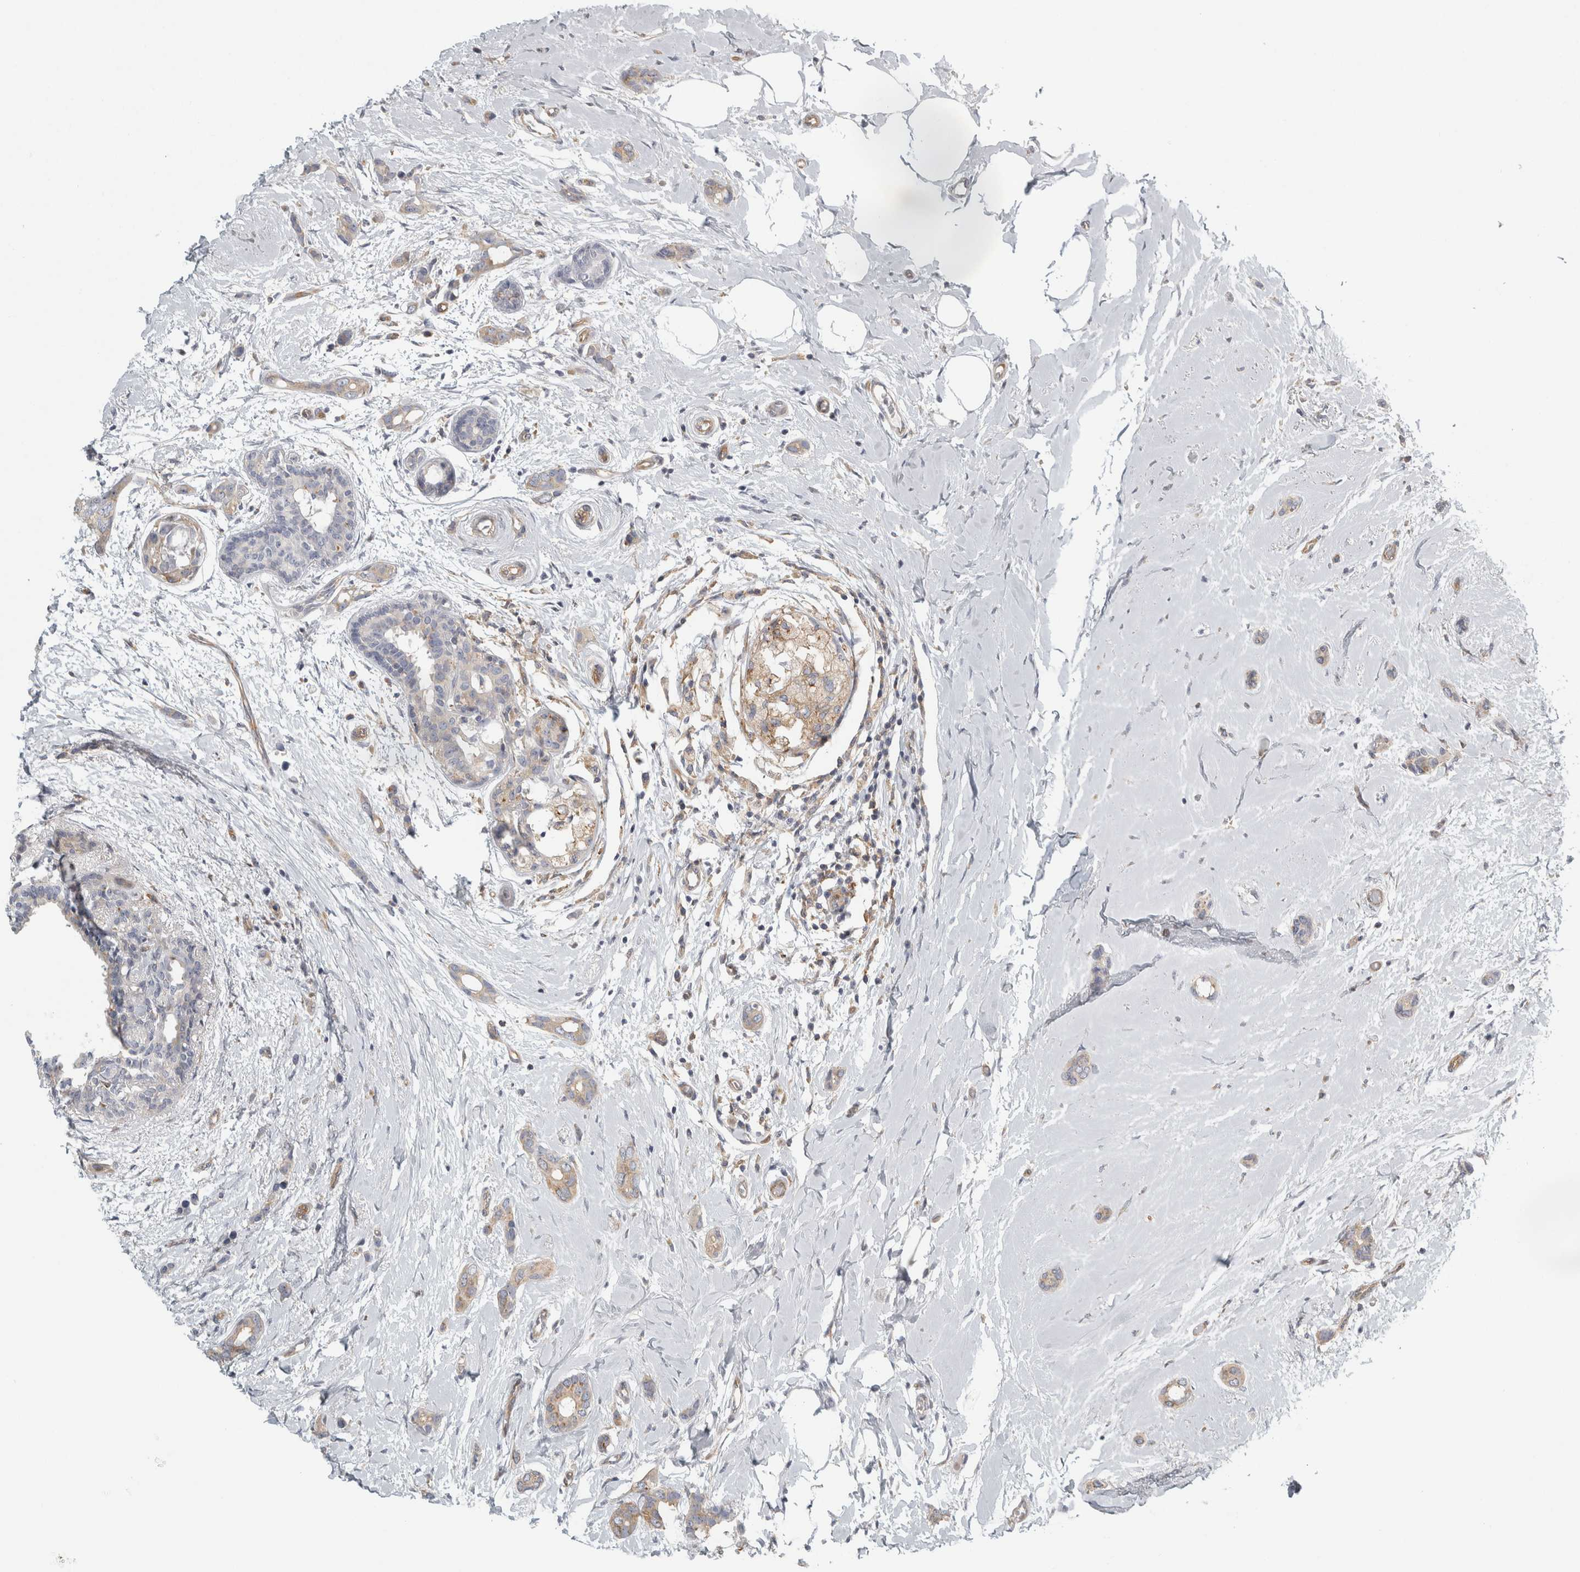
{"staining": {"intensity": "weak", "quantity": "<25%", "location": "cytoplasmic/membranous"}, "tissue": "breast cancer", "cell_type": "Tumor cells", "image_type": "cancer", "snomed": [{"axis": "morphology", "description": "Duct carcinoma"}, {"axis": "topography", "description": "Breast"}], "caption": "Tumor cells are negative for protein expression in human breast cancer (infiltrating ductal carcinoma).", "gene": "PEX6", "patient": {"sex": "female", "age": 55}}